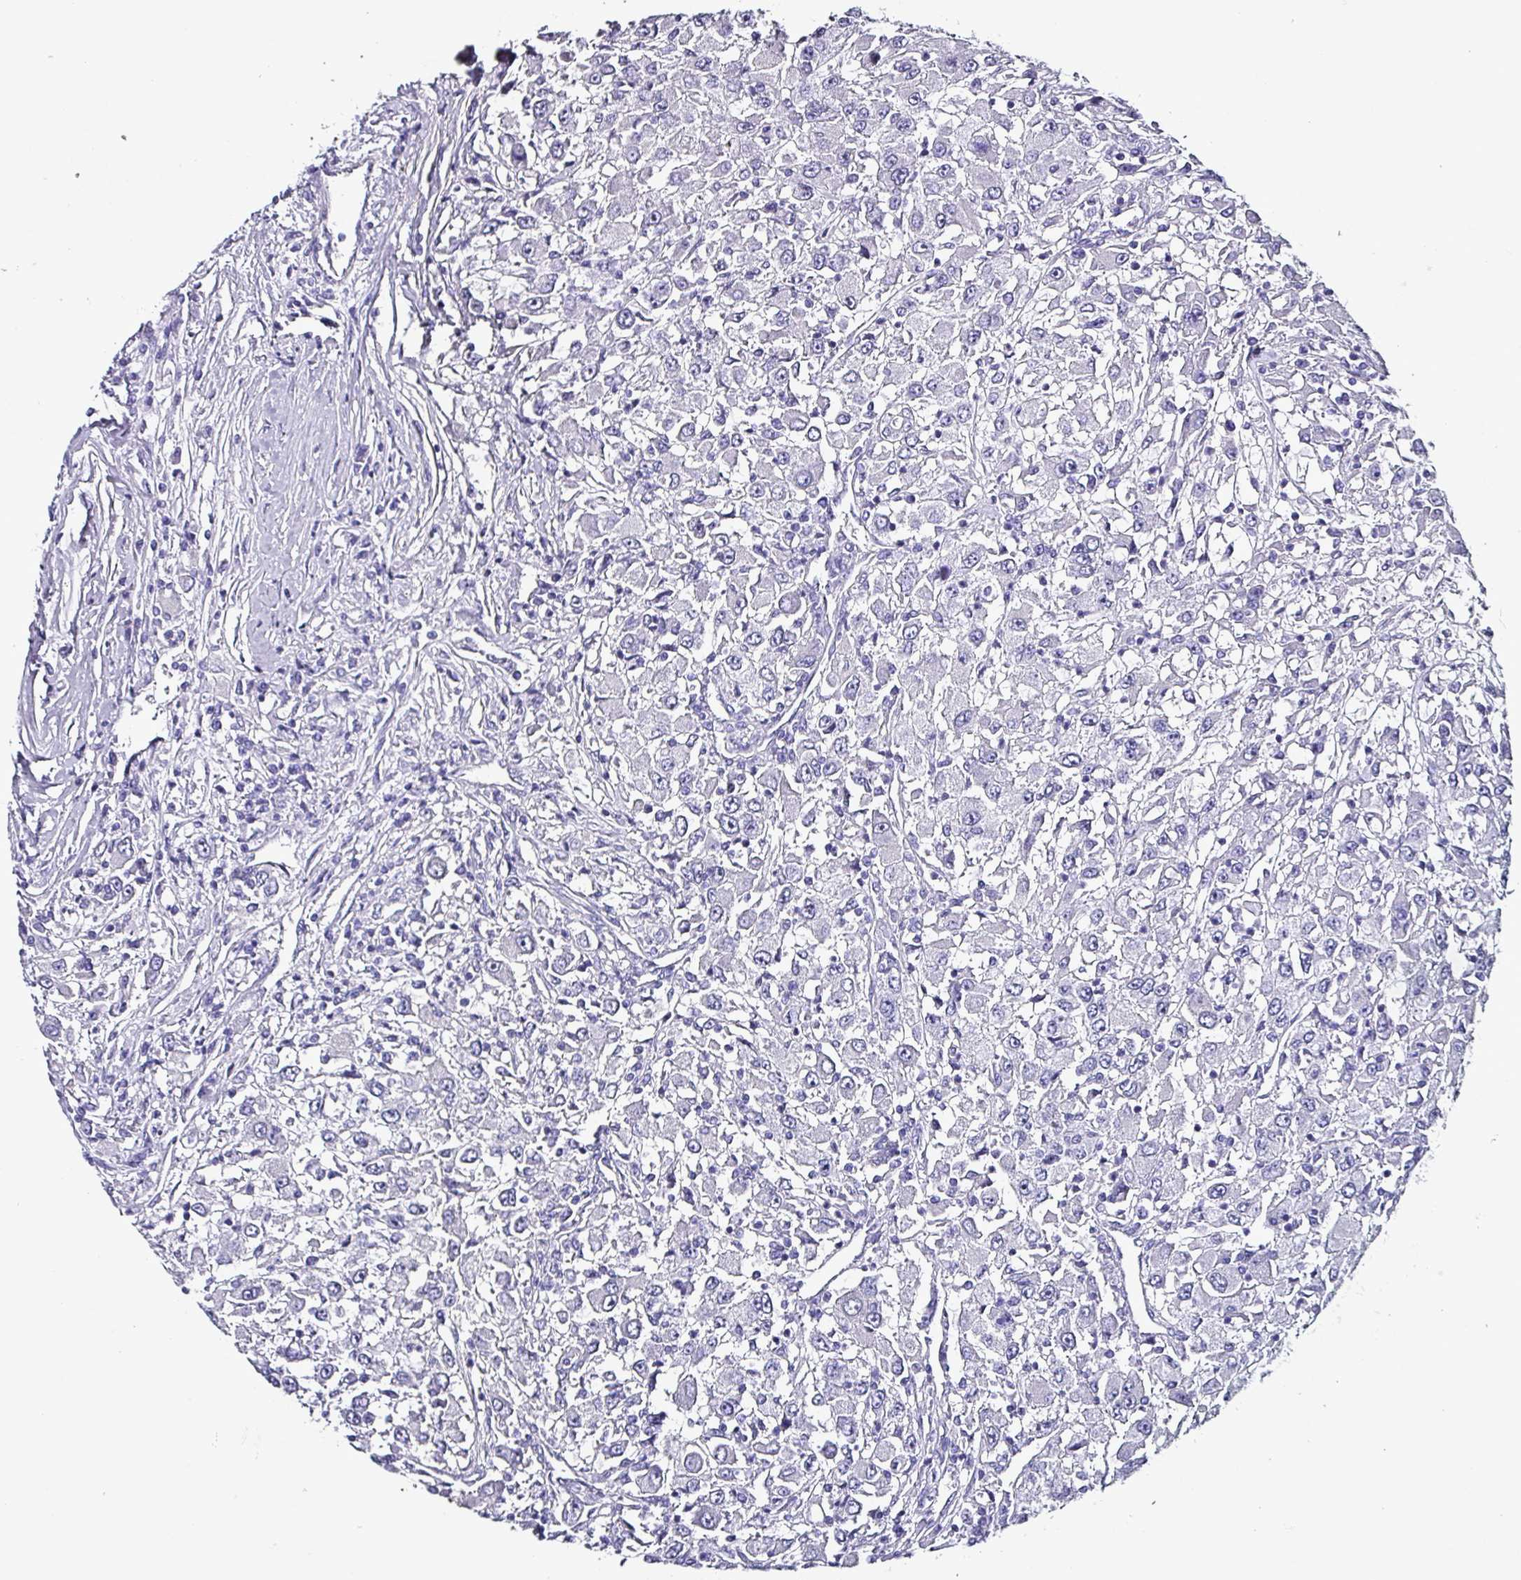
{"staining": {"intensity": "negative", "quantity": "none", "location": "none"}, "tissue": "renal cancer", "cell_type": "Tumor cells", "image_type": "cancer", "snomed": [{"axis": "morphology", "description": "Adenocarcinoma, NOS"}, {"axis": "topography", "description": "Kidney"}], "caption": "There is no significant positivity in tumor cells of renal cancer.", "gene": "KRT6C", "patient": {"sex": "female", "age": 67}}